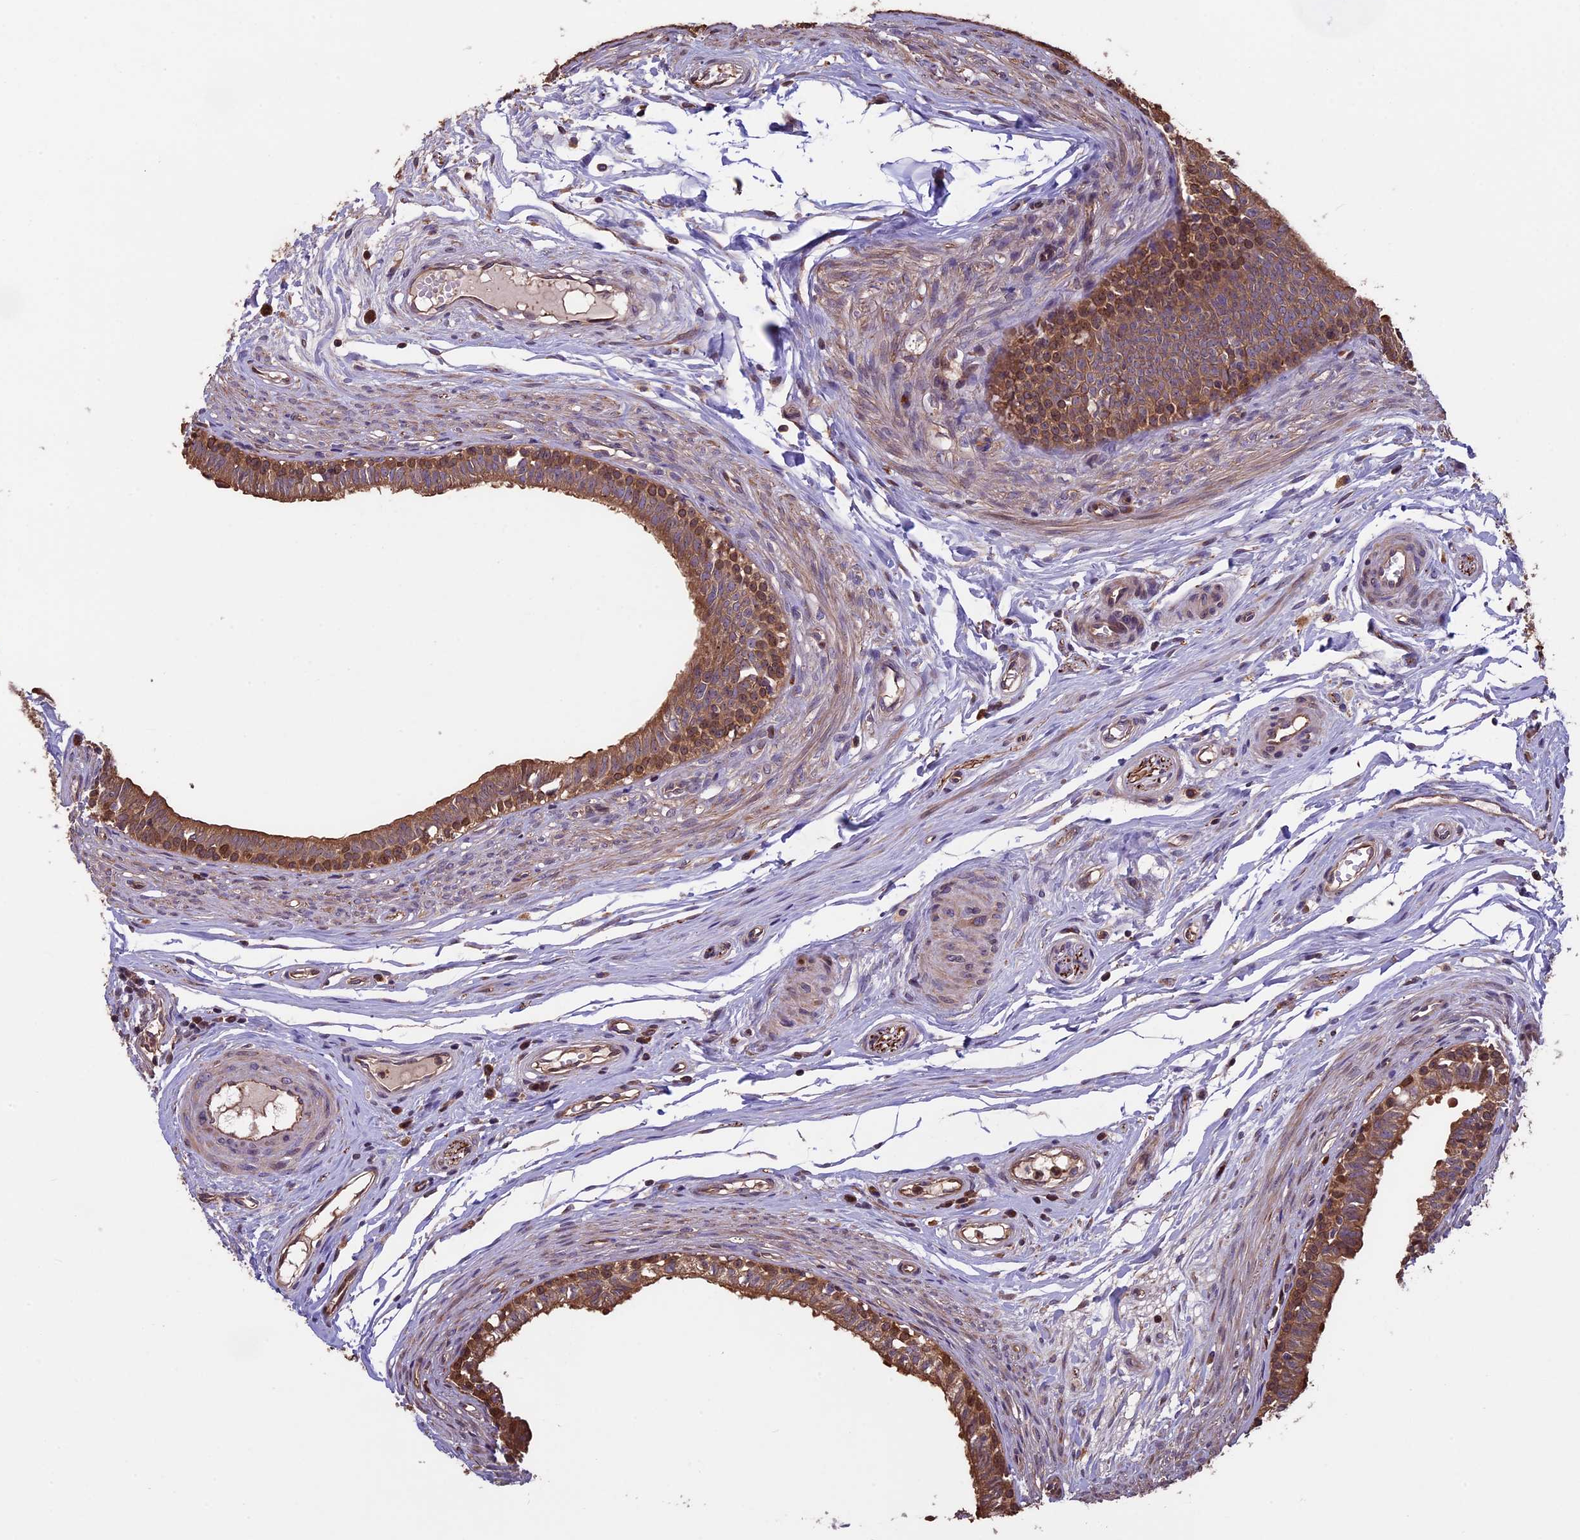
{"staining": {"intensity": "moderate", "quantity": ">75%", "location": "cytoplasmic/membranous"}, "tissue": "epididymis", "cell_type": "Glandular cells", "image_type": "normal", "snomed": [{"axis": "morphology", "description": "Normal tissue, NOS"}, {"axis": "topography", "description": "Epididymis, spermatic cord, NOS"}], "caption": "DAB (3,3'-diaminobenzidine) immunohistochemical staining of unremarkable human epididymis shows moderate cytoplasmic/membranous protein staining in about >75% of glandular cells. The staining is performed using DAB brown chromogen to label protein expression. The nuclei are counter-stained blue using hematoxylin.", "gene": "VWA3A", "patient": {"sex": "male", "age": 22}}